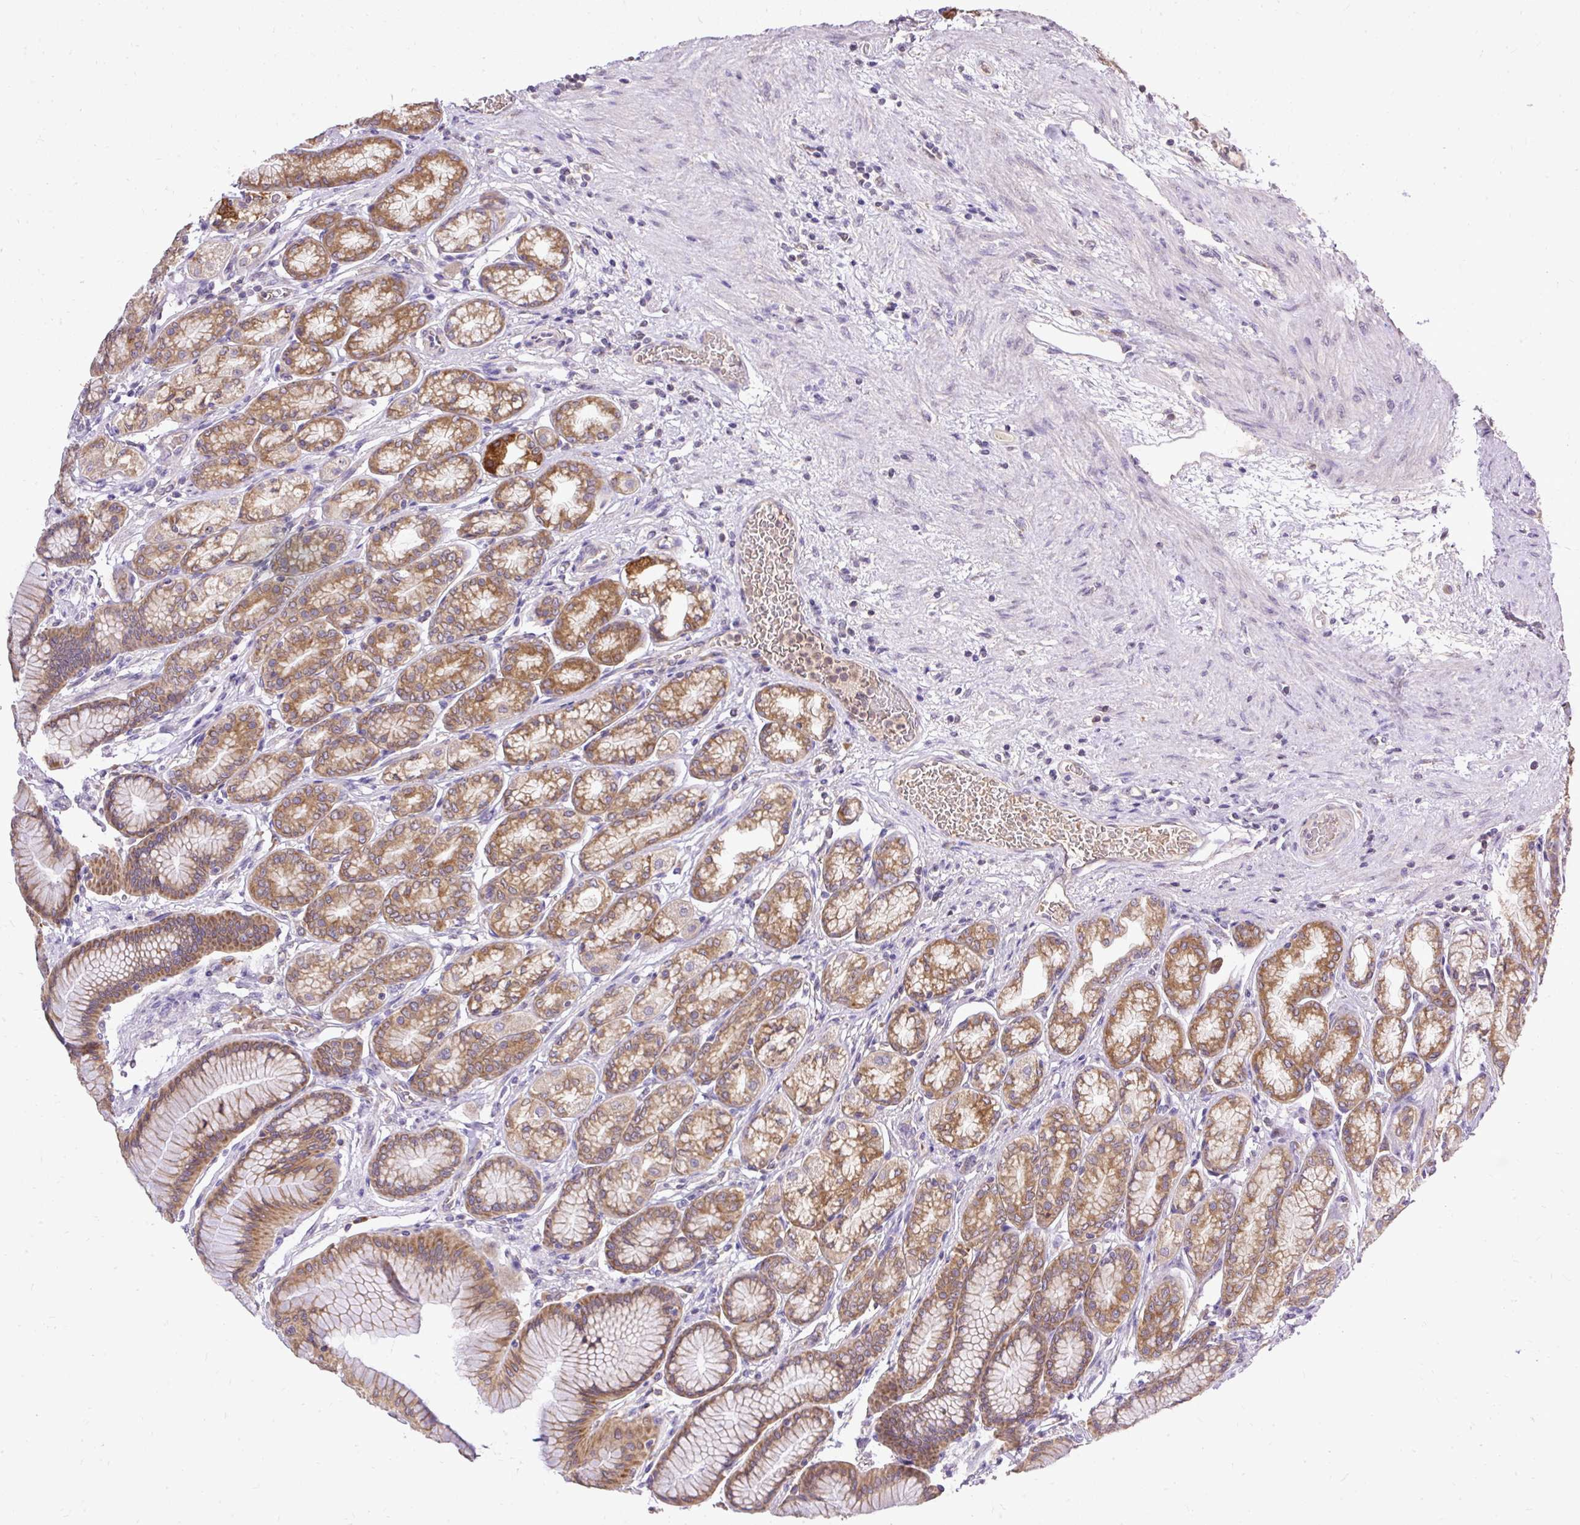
{"staining": {"intensity": "moderate", "quantity": ">75%", "location": "cytoplasmic/membranous"}, "tissue": "stomach", "cell_type": "Glandular cells", "image_type": "normal", "snomed": [{"axis": "morphology", "description": "Normal tissue, NOS"}, {"axis": "morphology", "description": "Adenocarcinoma, NOS"}, {"axis": "morphology", "description": "Adenocarcinoma, High grade"}, {"axis": "topography", "description": "Stomach, upper"}, {"axis": "topography", "description": "Stomach"}], "caption": "Immunohistochemistry (IHC) image of benign stomach: human stomach stained using immunohistochemistry reveals medium levels of moderate protein expression localized specifically in the cytoplasmic/membranous of glandular cells, appearing as a cytoplasmic/membranous brown color.", "gene": "SEC63", "patient": {"sex": "female", "age": 65}}